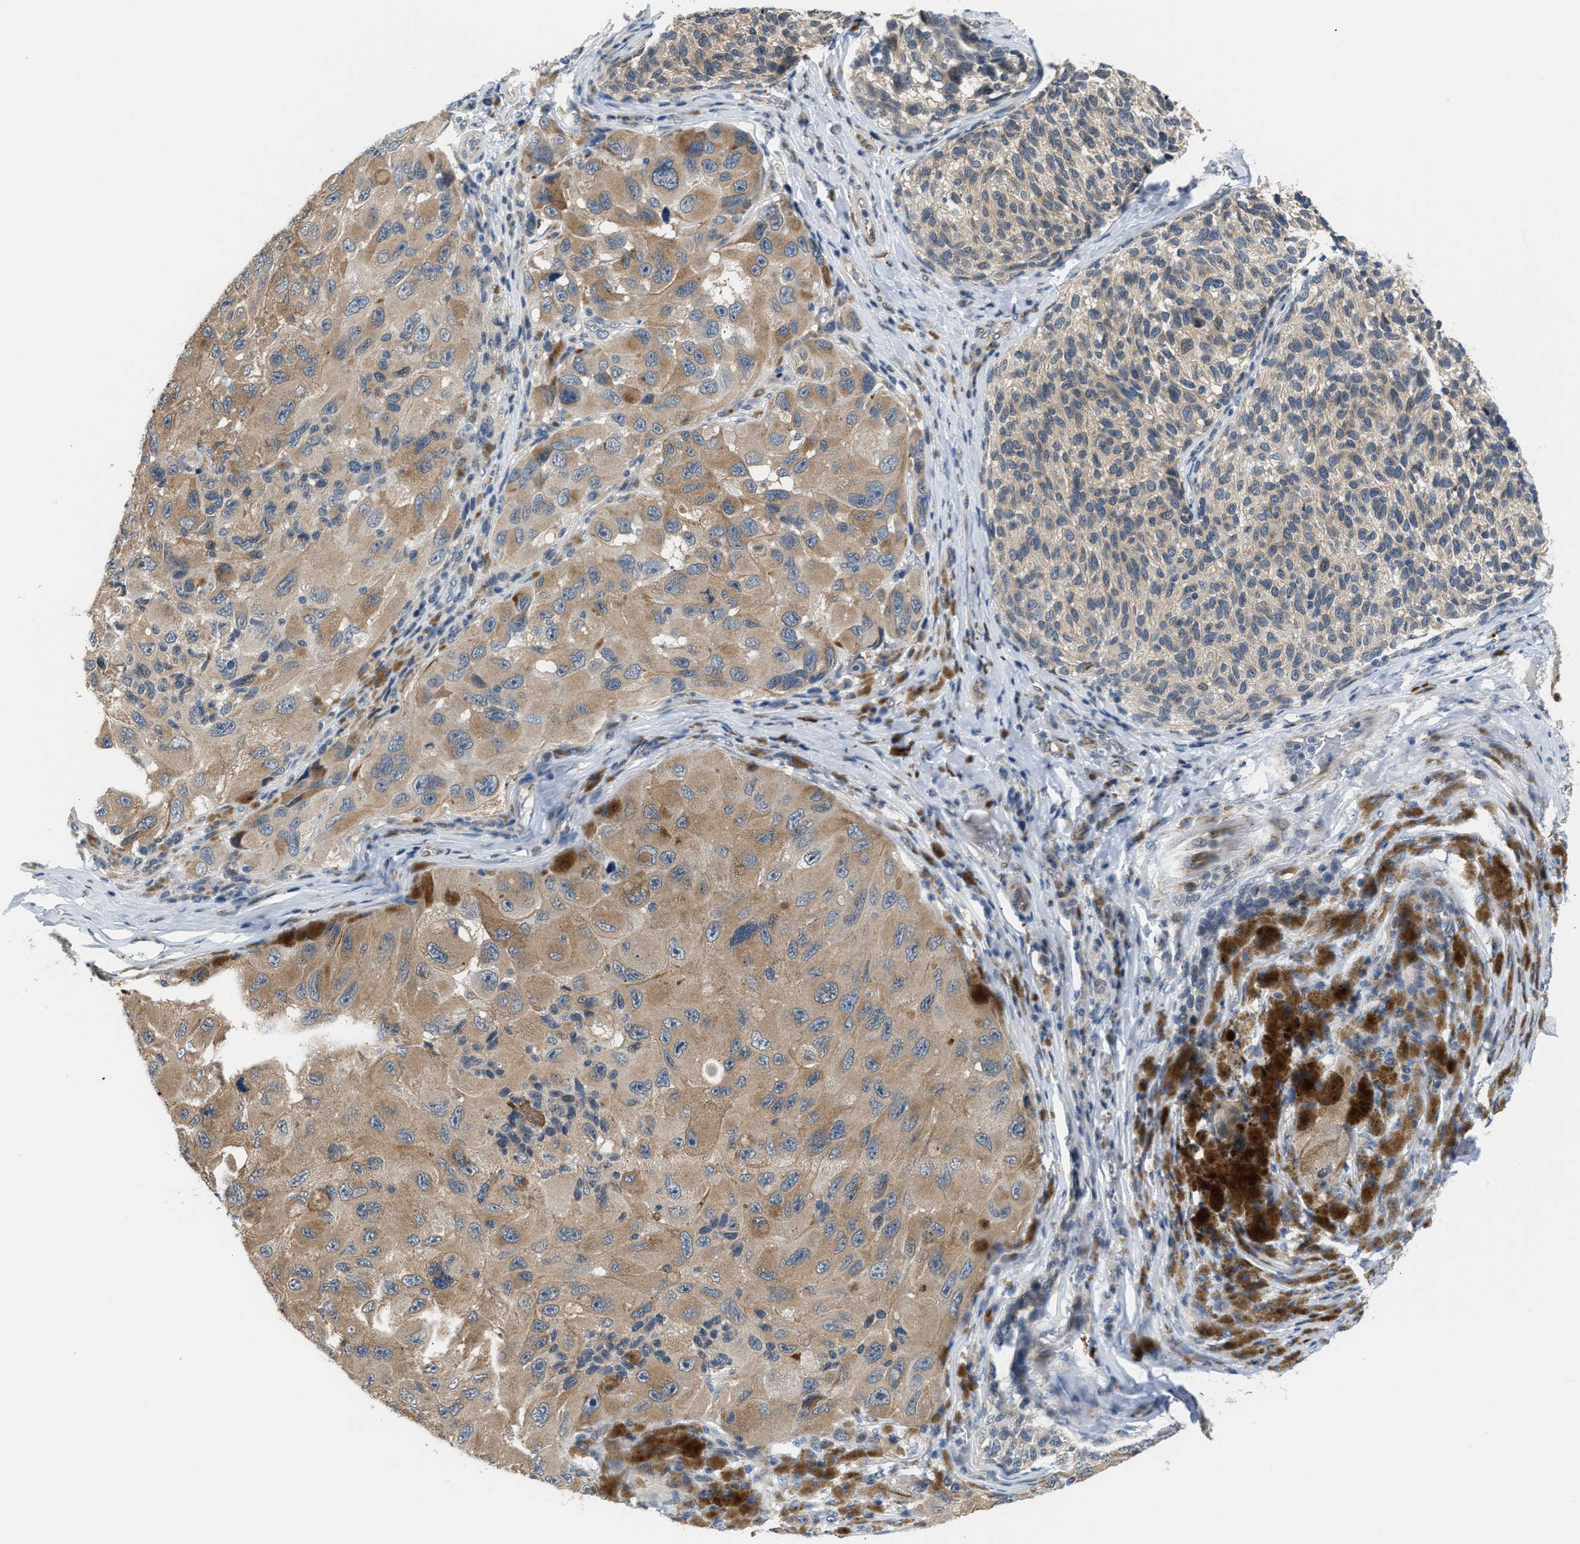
{"staining": {"intensity": "weak", "quantity": ">75%", "location": "cytoplasmic/membranous"}, "tissue": "melanoma", "cell_type": "Tumor cells", "image_type": "cancer", "snomed": [{"axis": "morphology", "description": "Malignant melanoma, NOS"}, {"axis": "topography", "description": "Skin"}], "caption": "Immunohistochemical staining of human melanoma exhibits low levels of weak cytoplasmic/membranous positivity in approximately >75% of tumor cells.", "gene": "PPM1H", "patient": {"sex": "female", "age": 73}}